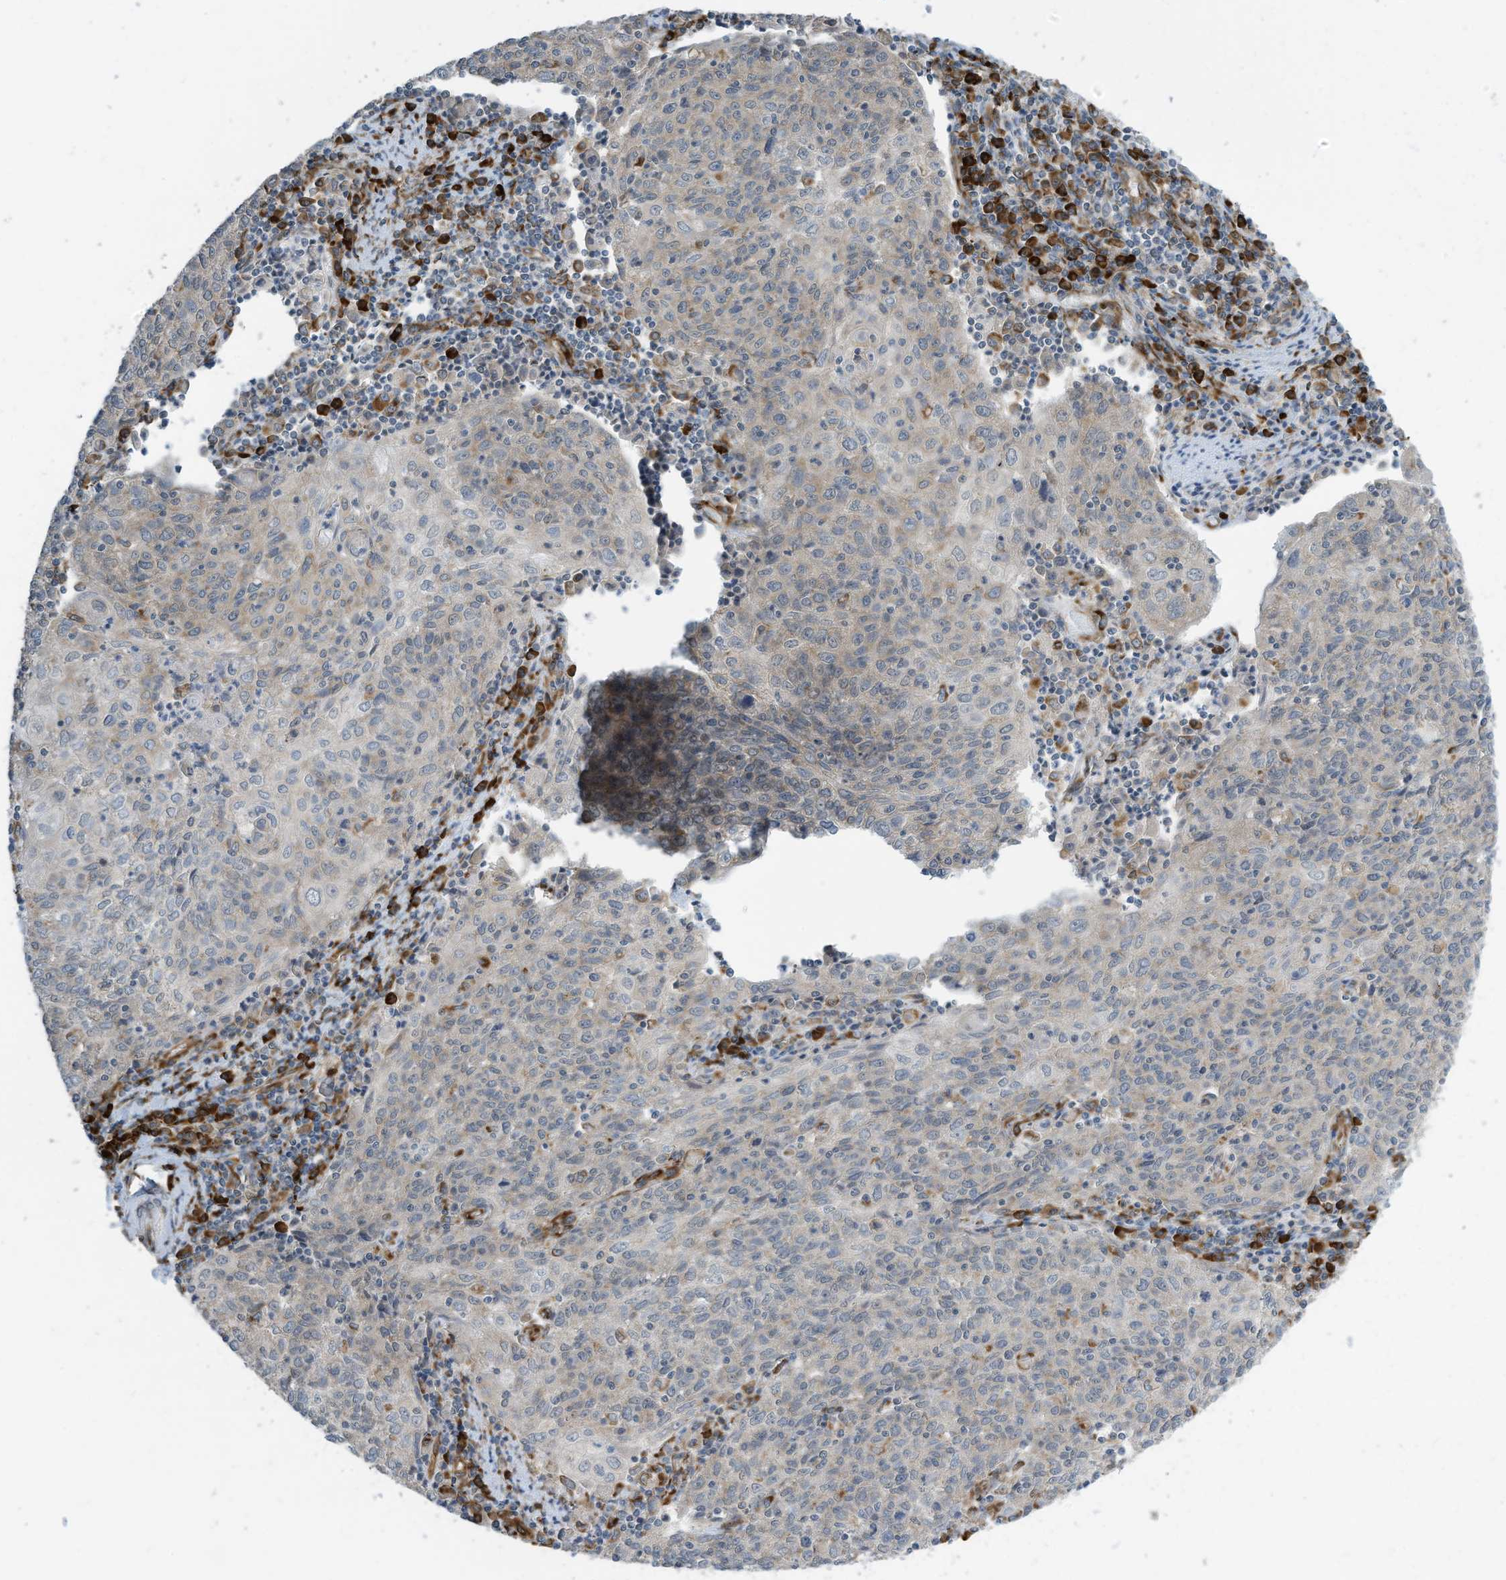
{"staining": {"intensity": "negative", "quantity": "none", "location": "none"}, "tissue": "cervical cancer", "cell_type": "Tumor cells", "image_type": "cancer", "snomed": [{"axis": "morphology", "description": "Squamous cell carcinoma, NOS"}, {"axis": "topography", "description": "Cervix"}], "caption": "Immunohistochemistry image of neoplastic tissue: cervical cancer stained with DAB reveals no significant protein staining in tumor cells.", "gene": "ZBTB45", "patient": {"sex": "female", "age": 48}}